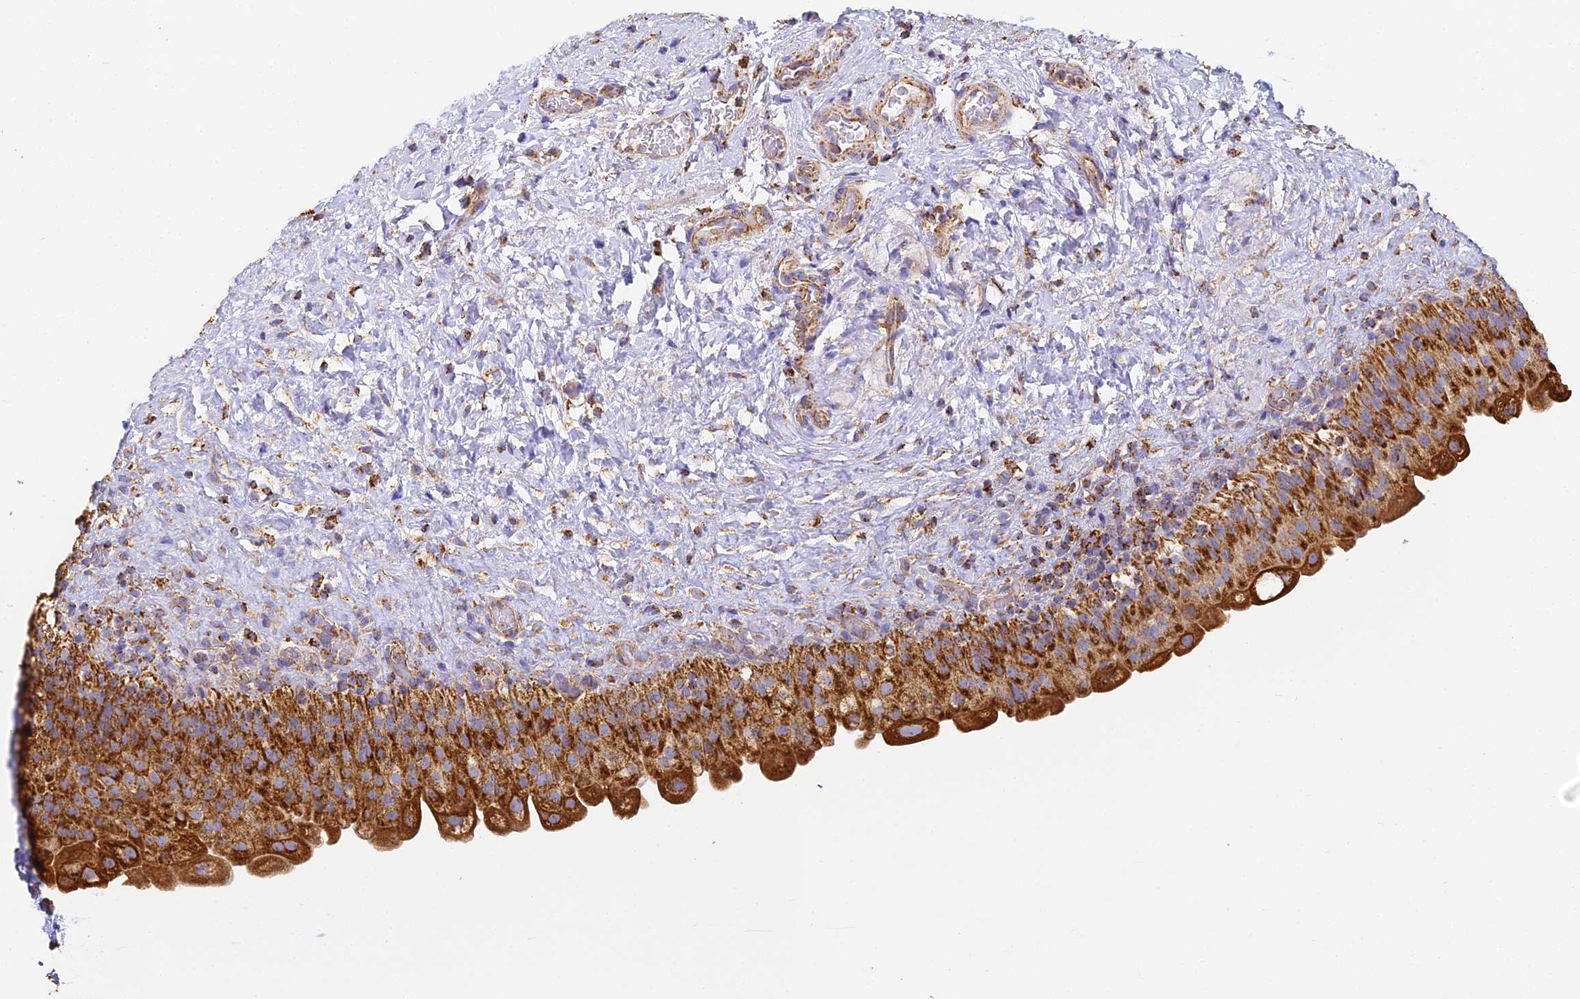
{"staining": {"intensity": "strong", "quantity": ">75%", "location": "cytoplasmic/membranous"}, "tissue": "urinary bladder", "cell_type": "Urothelial cells", "image_type": "normal", "snomed": [{"axis": "morphology", "description": "Normal tissue, NOS"}, {"axis": "topography", "description": "Urinary bladder"}], "caption": "Approximately >75% of urothelial cells in unremarkable human urinary bladder display strong cytoplasmic/membranous protein staining as visualized by brown immunohistochemical staining.", "gene": "COX6C", "patient": {"sex": "female", "age": 27}}